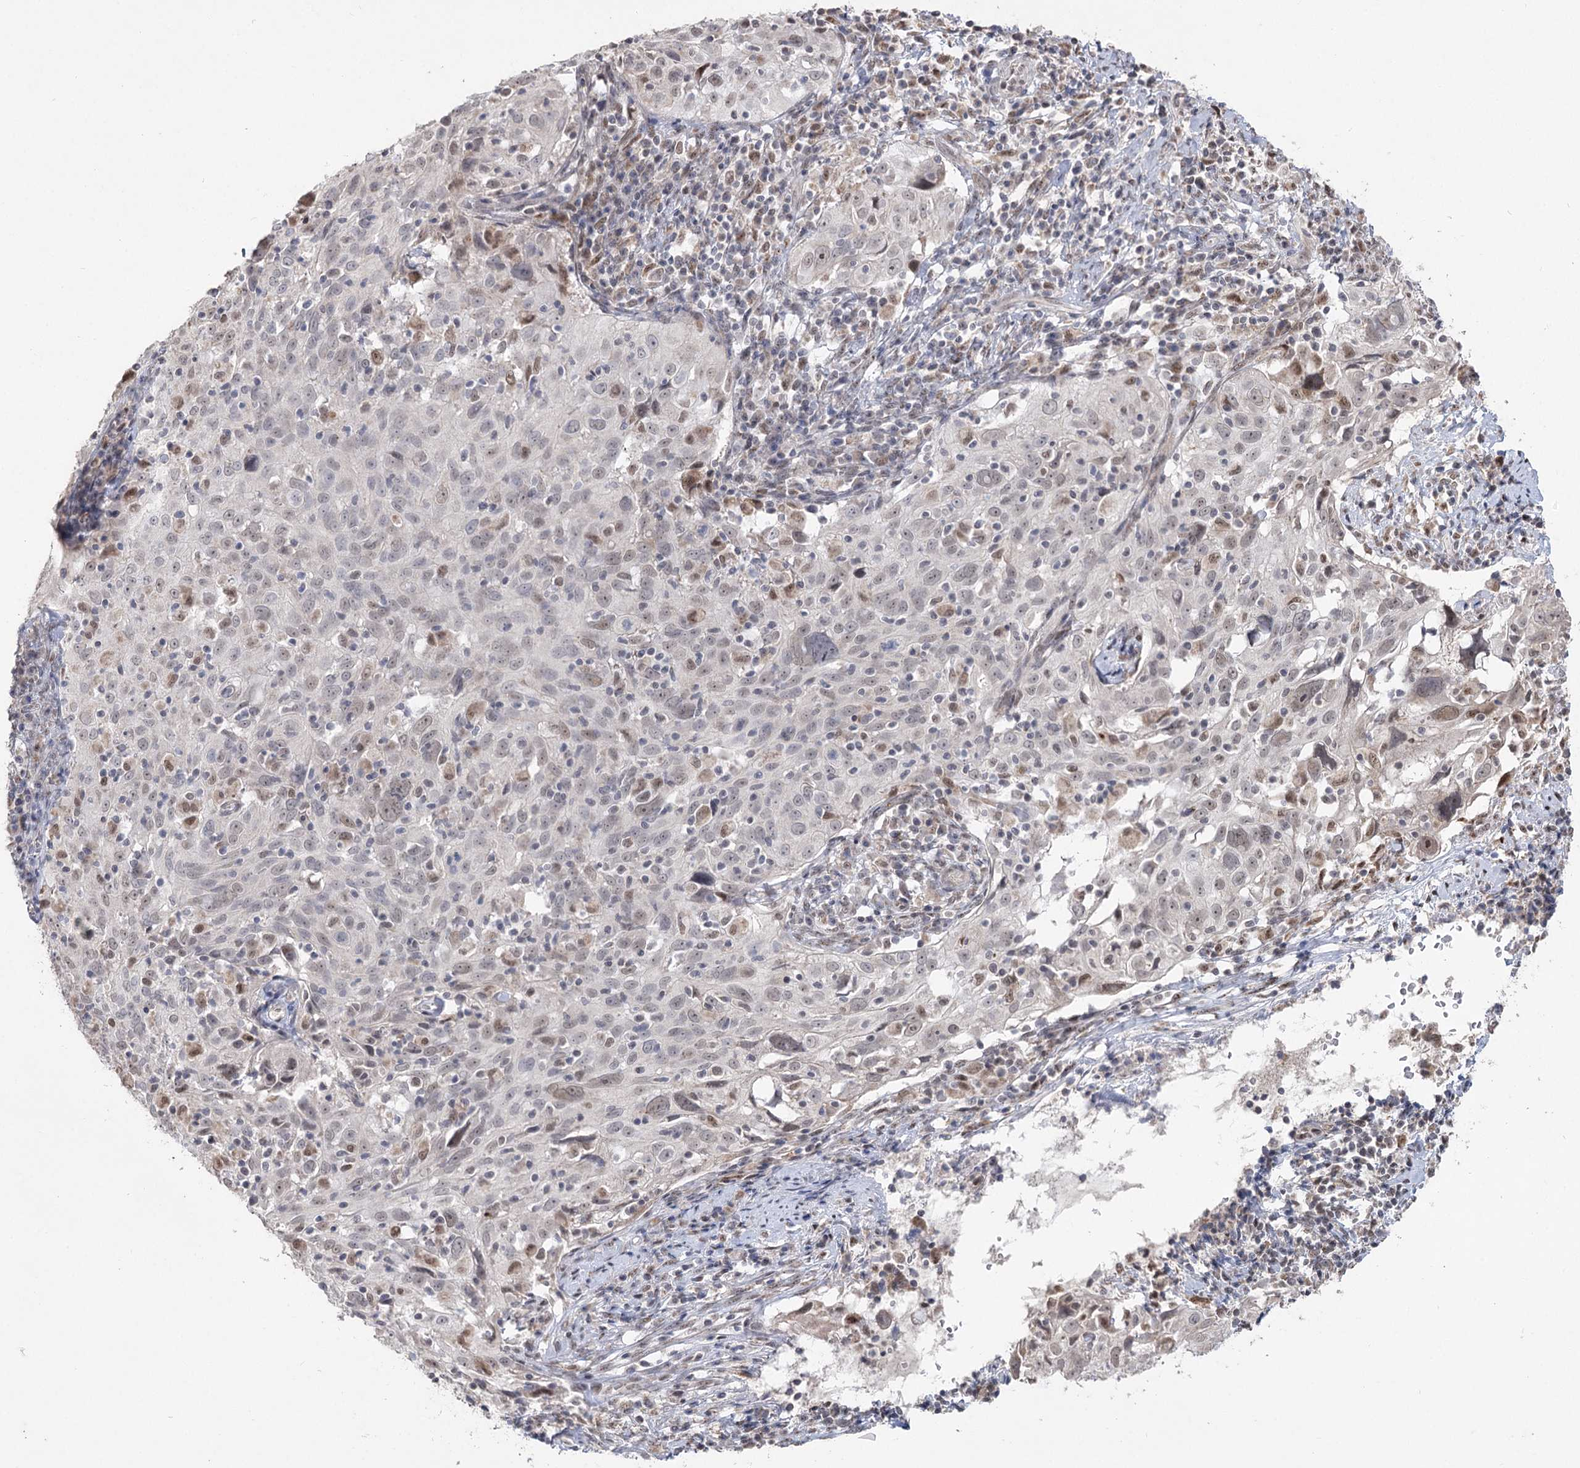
{"staining": {"intensity": "moderate", "quantity": "<25%", "location": "nuclear"}, "tissue": "cervical cancer", "cell_type": "Tumor cells", "image_type": "cancer", "snomed": [{"axis": "morphology", "description": "Squamous cell carcinoma, NOS"}, {"axis": "topography", "description": "Cervix"}], "caption": "An immunohistochemistry (IHC) photomicrograph of neoplastic tissue is shown. Protein staining in brown shows moderate nuclear positivity in squamous cell carcinoma (cervical) within tumor cells.", "gene": "RUFY4", "patient": {"sex": "female", "age": 31}}